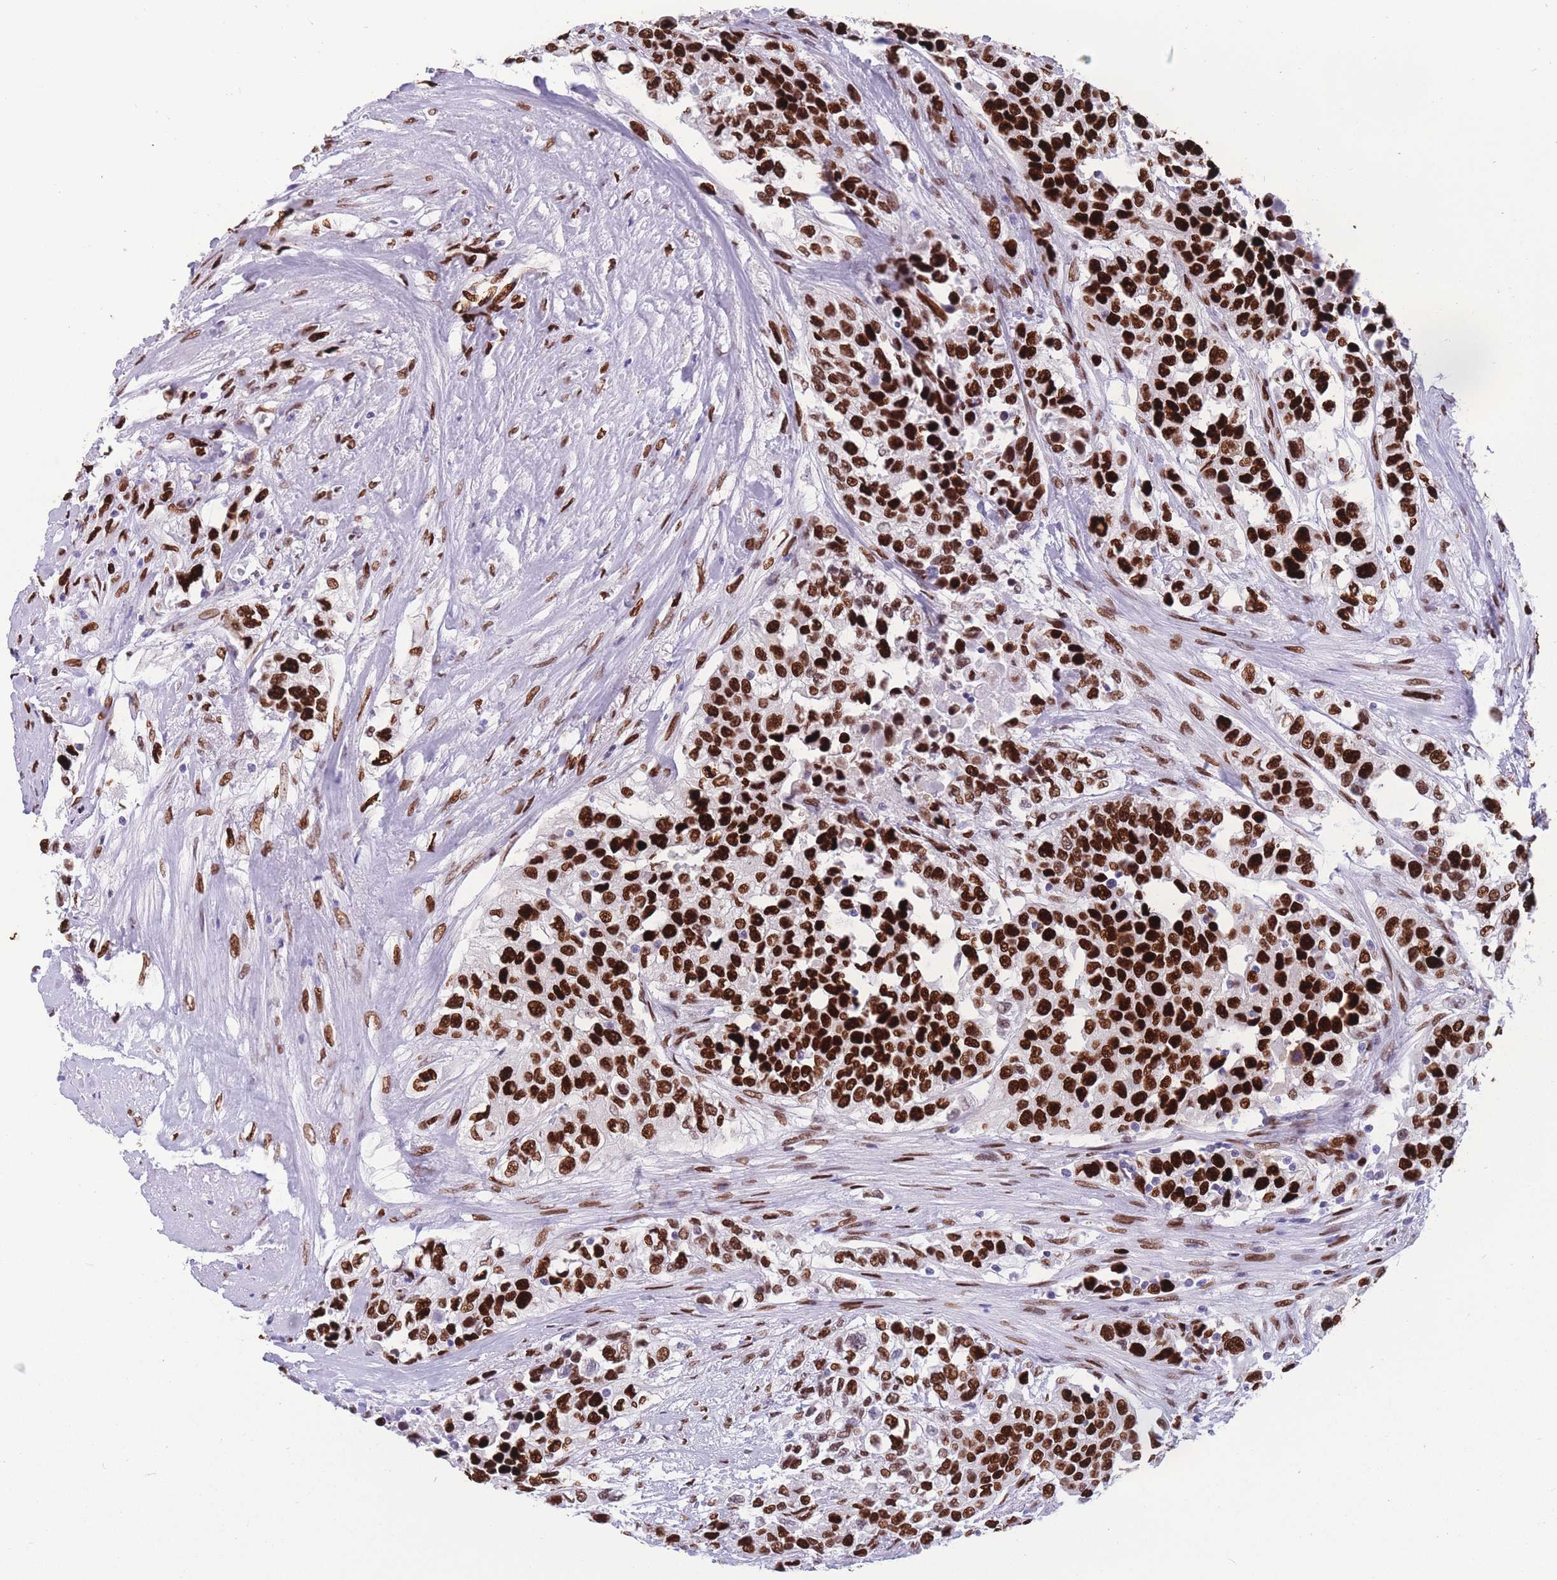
{"staining": {"intensity": "strong", "quantity": ">75%", "location": "nuclear"}, "tissue": "urothelial cancer", "cell_type": "Tumor cells", "image_type": "cancer", "snomed": [{"axis": "morphology", "description": "Urothelial carcinoma, High grade"}, {"axis": "topography", "description": "Urinary bladder"}], "caption": "Urothelial cancer stained with DAB (3,3'-diaminobenzidine) immunohistochemistry reveals high levels of strong nuclear expression in approximately >75% of tumor cells.", "gene": "NASP", "patient": {"sex": "female", "age": 80}}